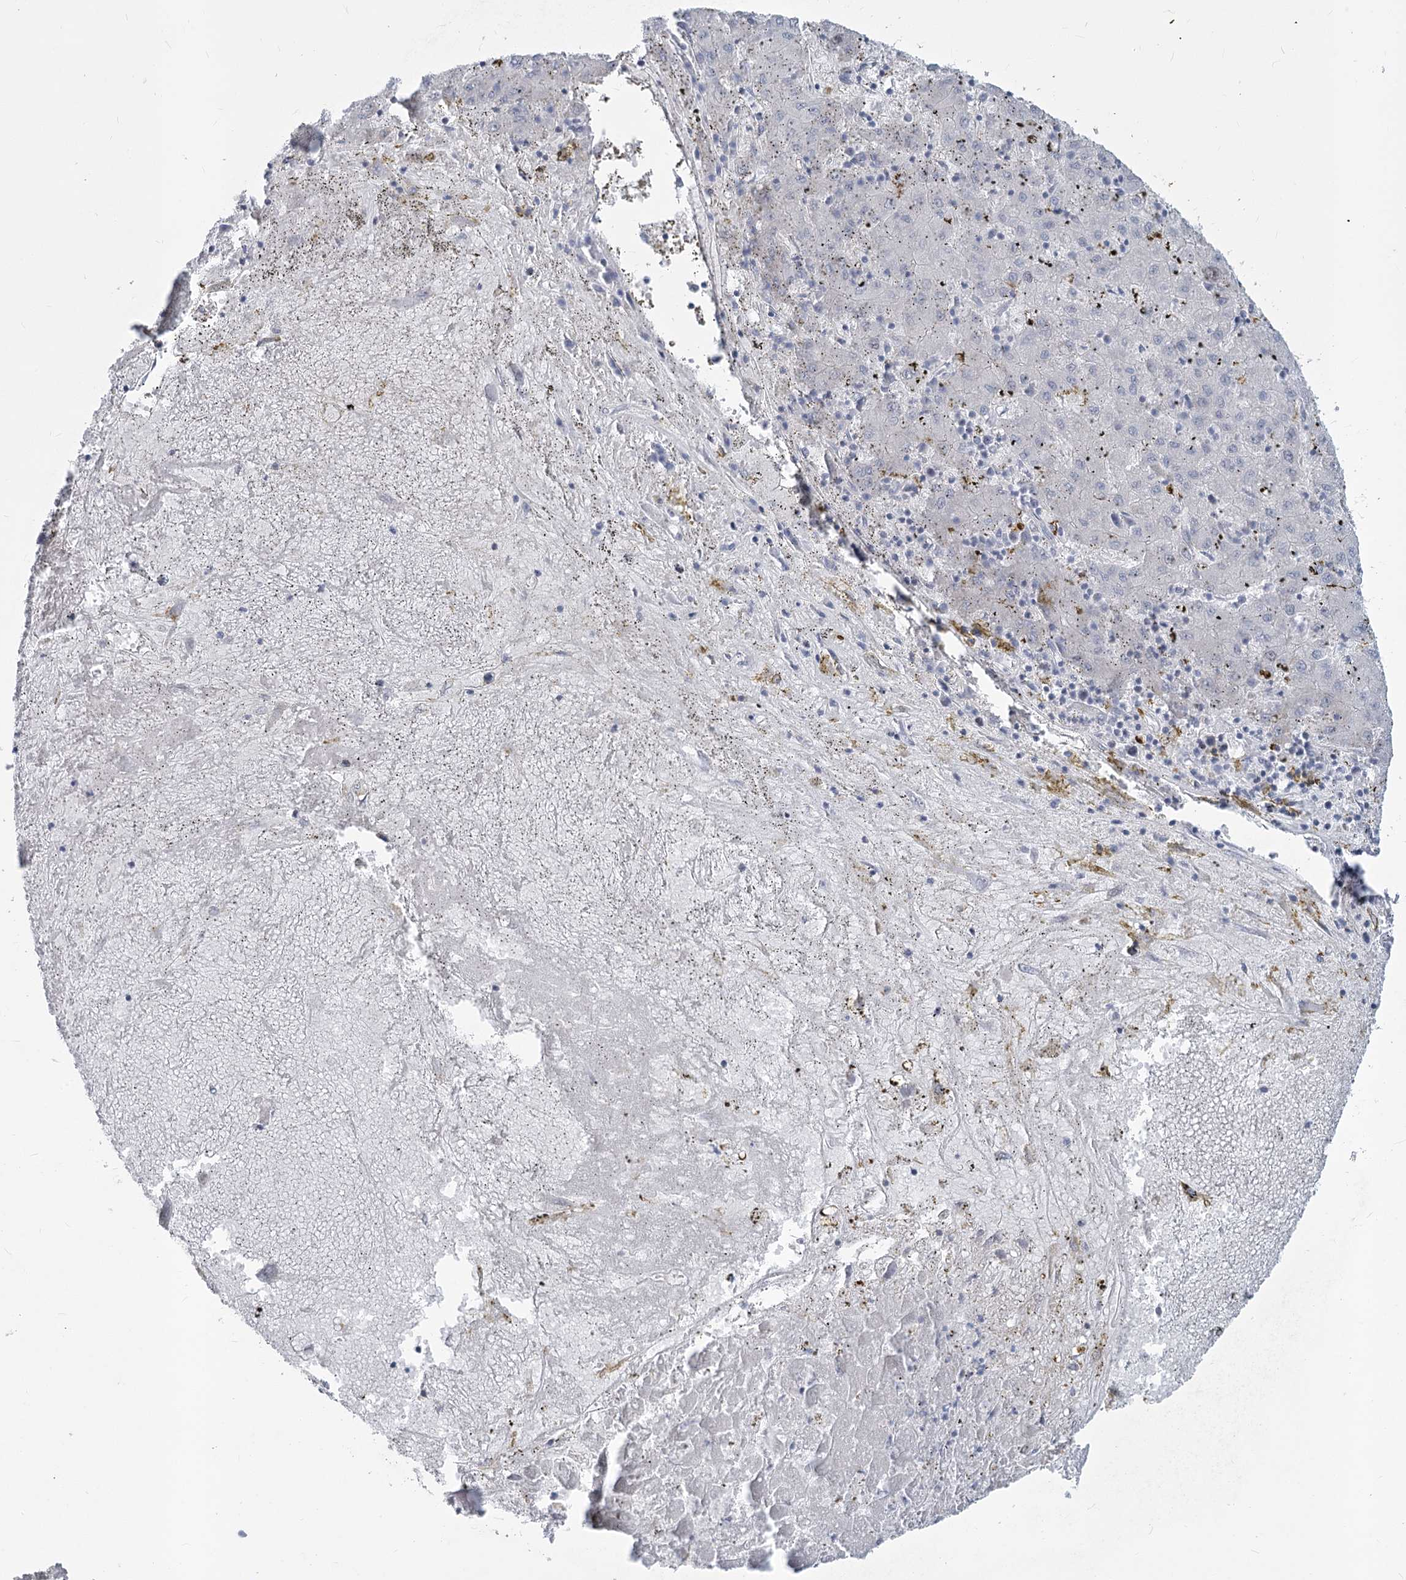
{"staining": {"intensity": "negative", "quantity": "none", "location": "none"}, "tissue": "liver cancer", "cell_type": "Tumor cells", "image_type": "cancer", "snomed": [{"axis": "morphology", "description": "Carcinoma, Hepatocellular, NOS"}, {"axis": "topography", "description": "Liver"}], "caption": "Protein analysis of liver cancer shows no significant positivity in tumor cells.", "gene": "ABITRAM", "patient": {"sex": "male", "age": 72}}